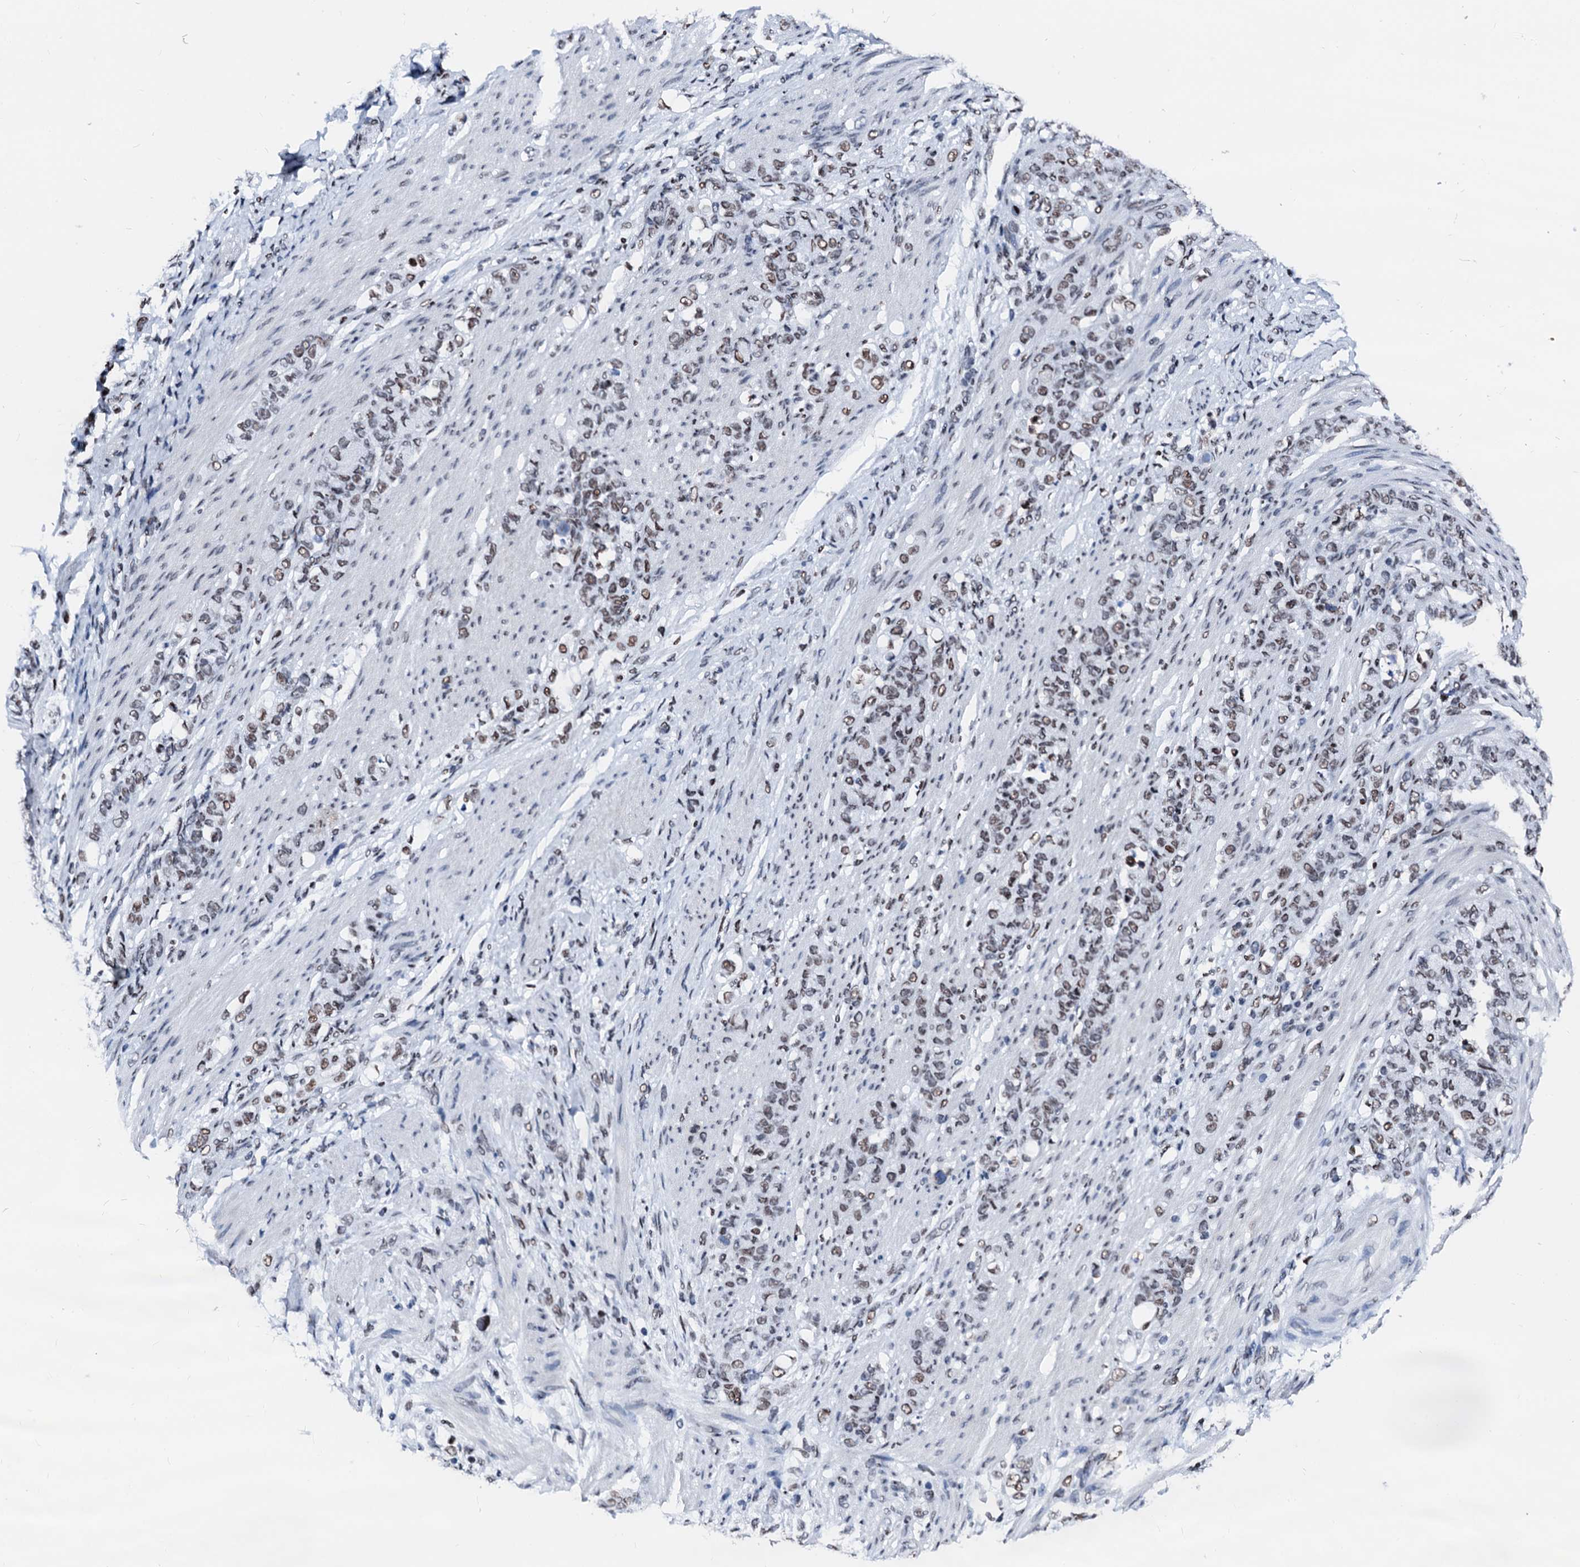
{"staining": {"intensity": "weak", "quantity": "25%-75%", "location": "nuclear"}, "tissue": "stomach cancer", "cell_type": "Tumor cells", "image_type": "cancer", "snomed": [{"axis": "morphology", "description": "Adenocarcinoma, NOS"}, {"axis": "topography", "description": "Stomach"}], "caption": "There is low levels of weak nuclear expression in tumor cells of stomach cancer, as demonstrated by immunohistochemical staining (brown color).", "gene": "RALY", "patient": {"sex": "female", "age": 79}}